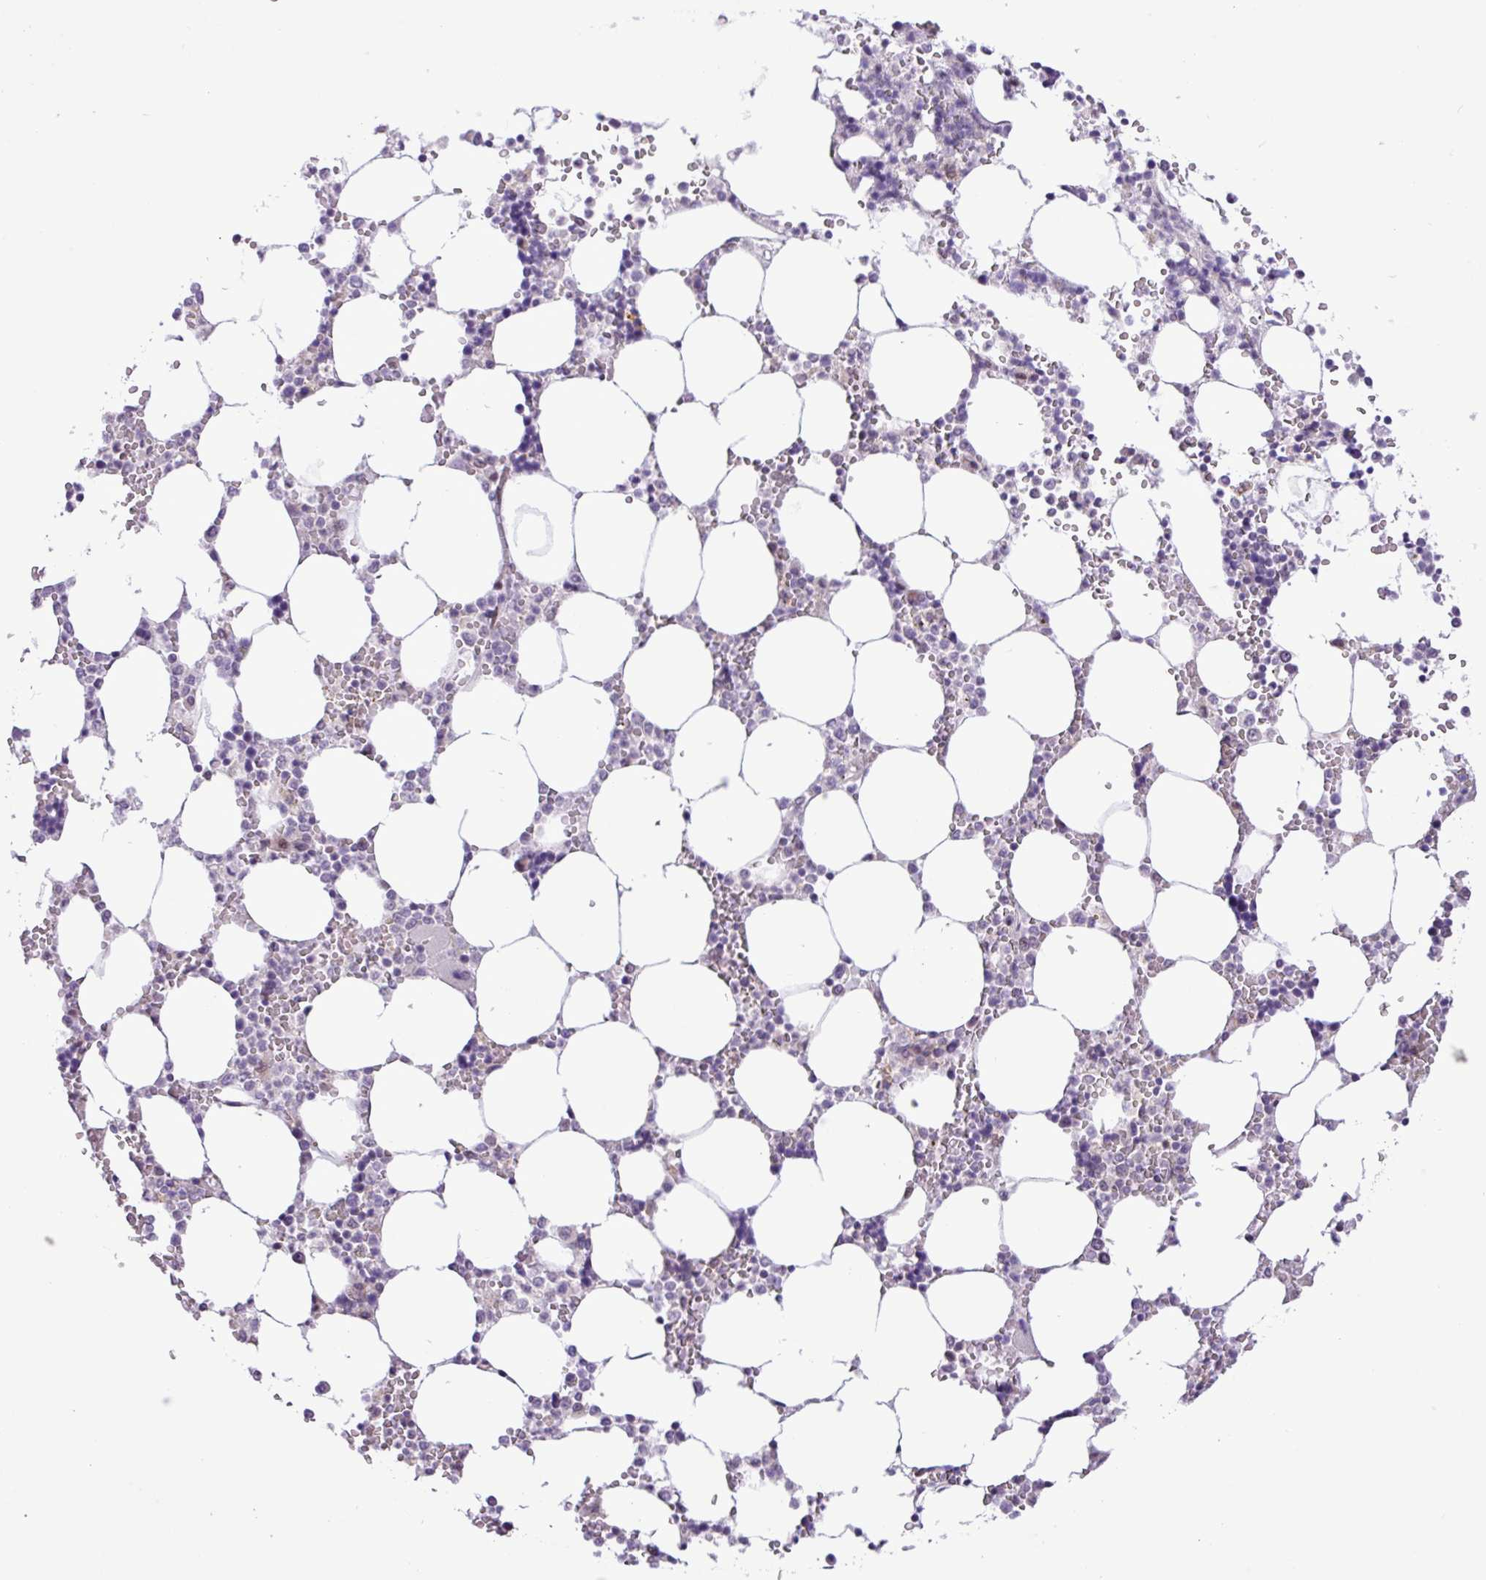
{"staining": {"intensity": "negative", "quantity": "none", "location": "none"}, "tissue": "bone marrow", "cell_type": "Hematopoietic cells", "image_type": "normal", "snomed": [{"axis": "morphology", "description": "Normal tissue, NOS"}, {"axis": "topography", "description": "Bone marrow"}], "caption": "This micrograph is of unremarkable bone marrow stained with IHC to label a protein in brown with the nuclei are counter-stained blue. There is no positivity in hematopoietic cells. Brightfield microscopy of immunohistochemistry (IHC) stained with DAB (3,3'-diaminobenzidine) (brown) and hematoxylin (blue), captured at high magnification.", "gene": "ZNF354A", "patient": {"sex": "male", "age": 64}}